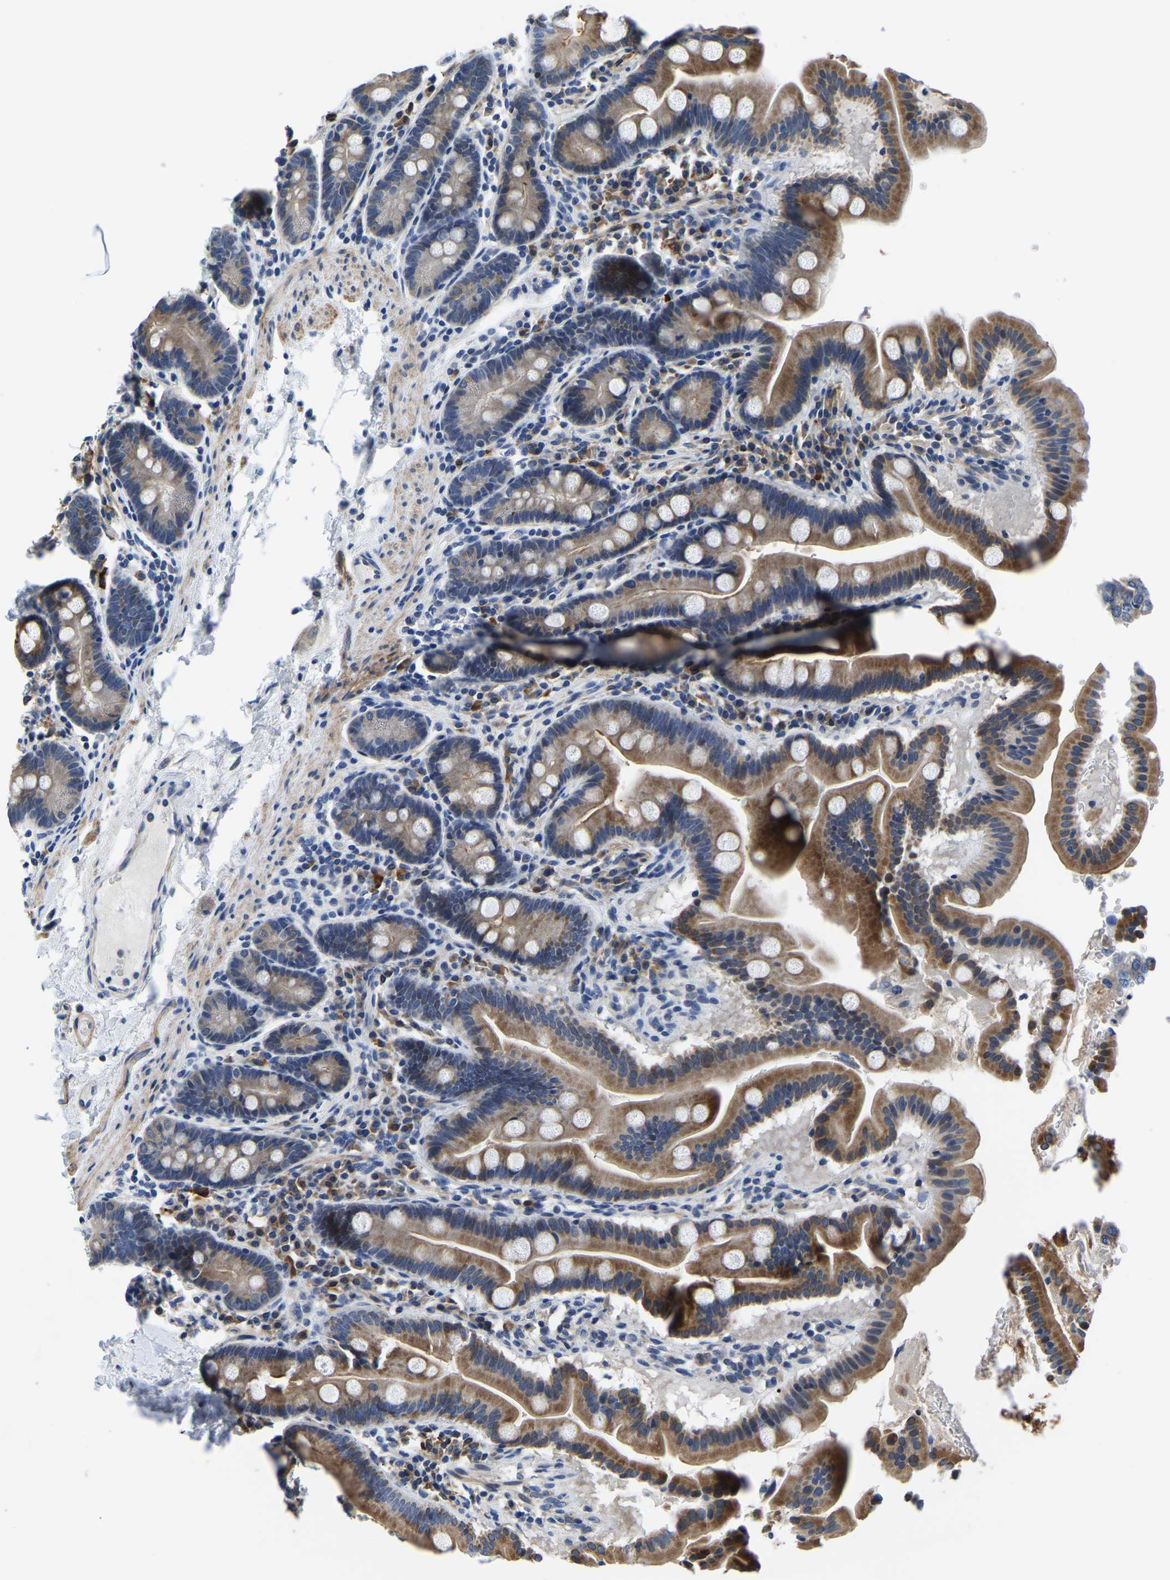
{"staining": {"intensity": "moderate", "quantity": ">75%", "location": "cytoplasmic/membranous"}, "tissue": "duodenum", "cell_type": "Glandular cells", "image_type": "normal", "snomed": [{"axis": "morphology", "description": "Normal tissue, NOS"}, {"axis": "topography", "description": "Duodenum"}], "caption": "Immunohistochemistry (IHC) histopathology image of normal duodenum: human duodenum stained using IHC displays medium levels of moderate protein expression localized specifically in the cytoplasmic/membranous of glandular cells, appearing as a cytoplasmic/membranous brown color.", "gene": "LIAS", "patient": {"sex": "male", "age": 50}}